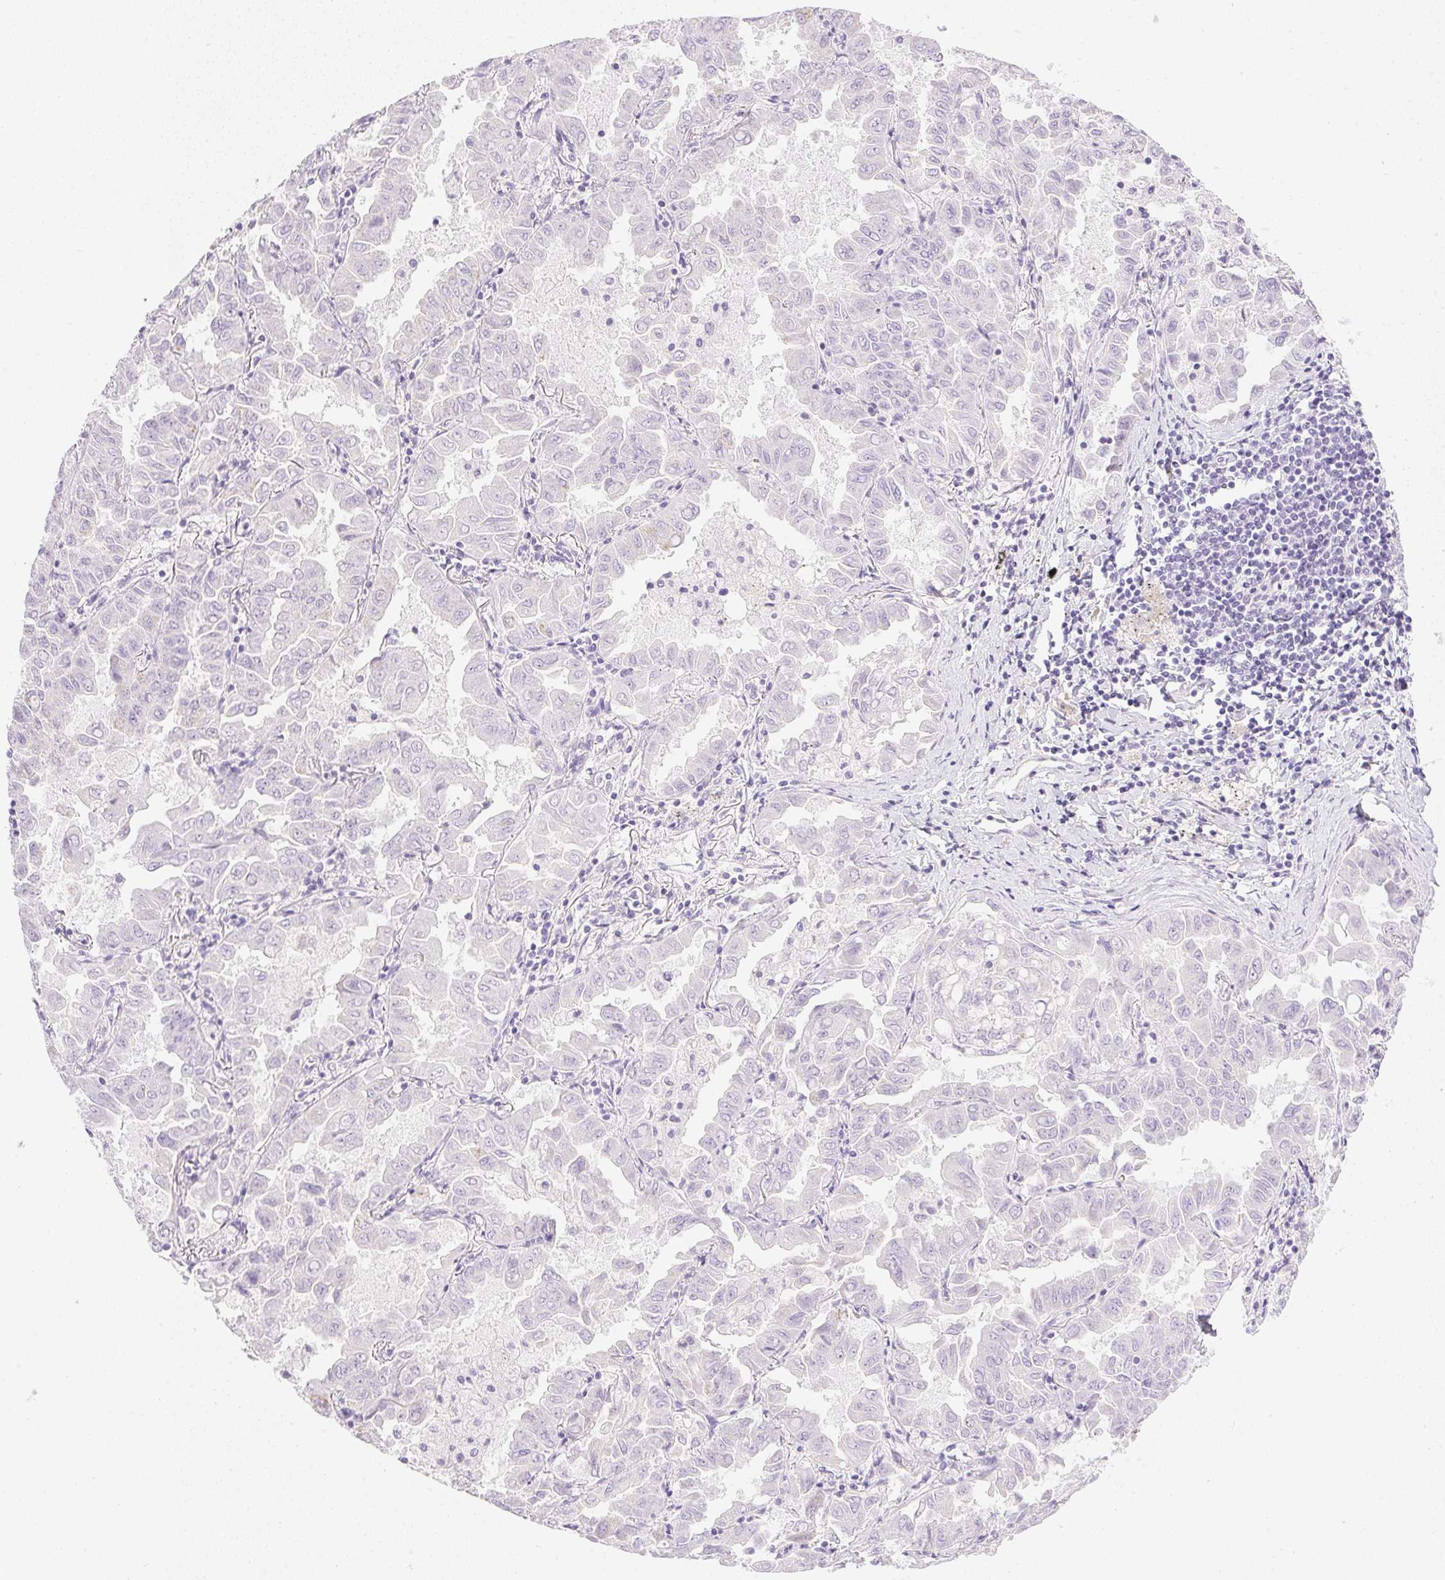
{"staining": {"intensity": "negative", "quantity": "none", "location": "none"}, "tissue": "lung cancer", "cell_type": "Tumor cells", "image_type": "cancer", "snomed": [{"axis": "morphology", "description": "Adenocarcinoma, NOS"}, {"axis": "topography", "description": "Lung"}], "caption": "Tumor cells show no significant protein expression in adenocarcinoma (lung). Nuclei are stained in blue.", "gene": "CTRL", "patient": {"sex": "male", "age": 64}}